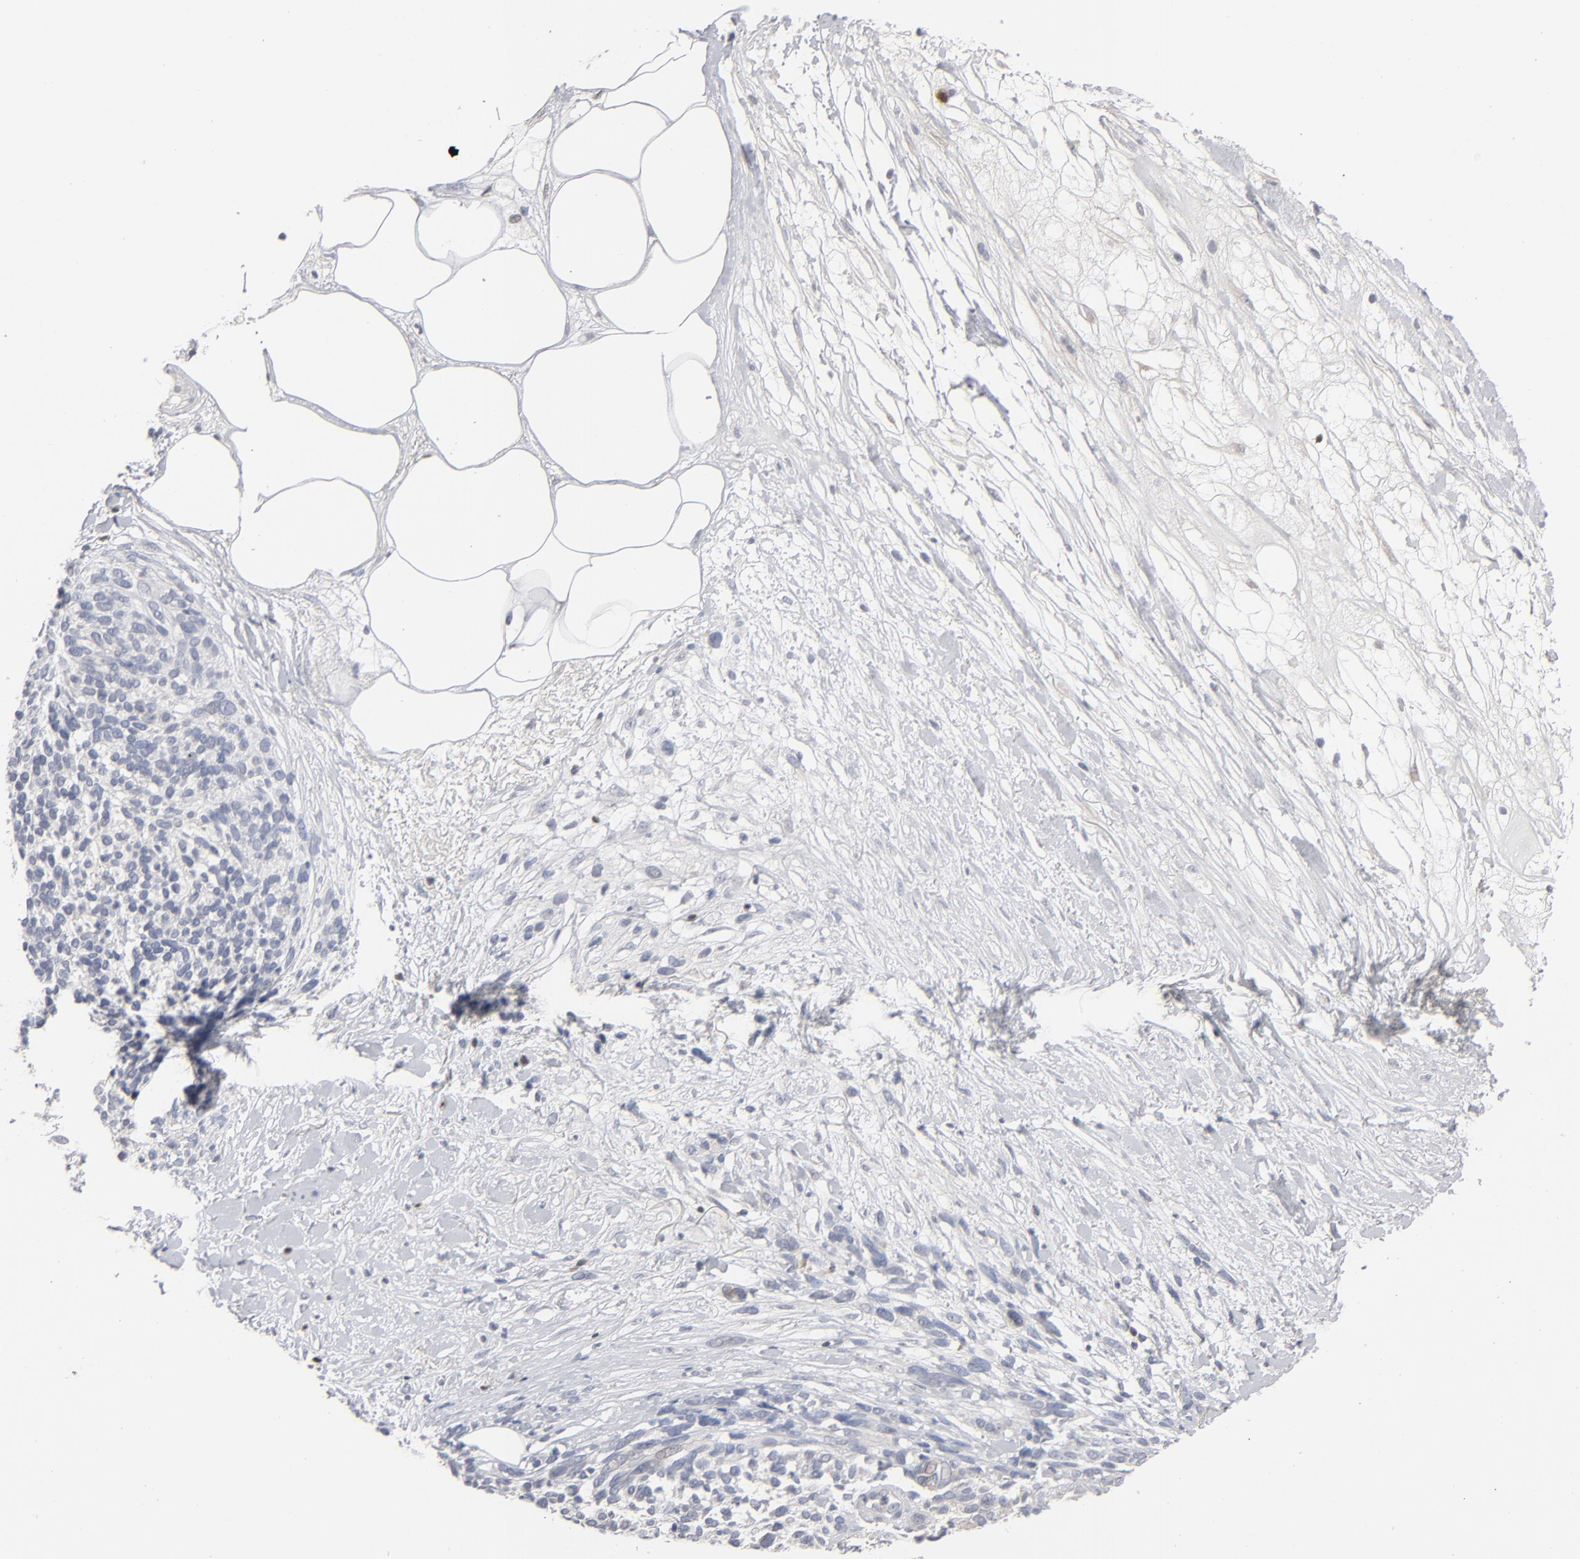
{"staining": {"intensity": "negative", "quantity": "none", "location": "none"}, "tissue": "melanoma", "cell_type": "Tumor cells", "image_type": "cancer", "snomed": [{"axis": "morphology", "description": "Malignant melanoma, NOS"}, {"axis": "topography", "description": "Skin"}], "caption": "Tumor cells show no significant positivity in malignant melanoma.", "gene": "STAT4", "patient": {"sex": "female", "age": 85}}